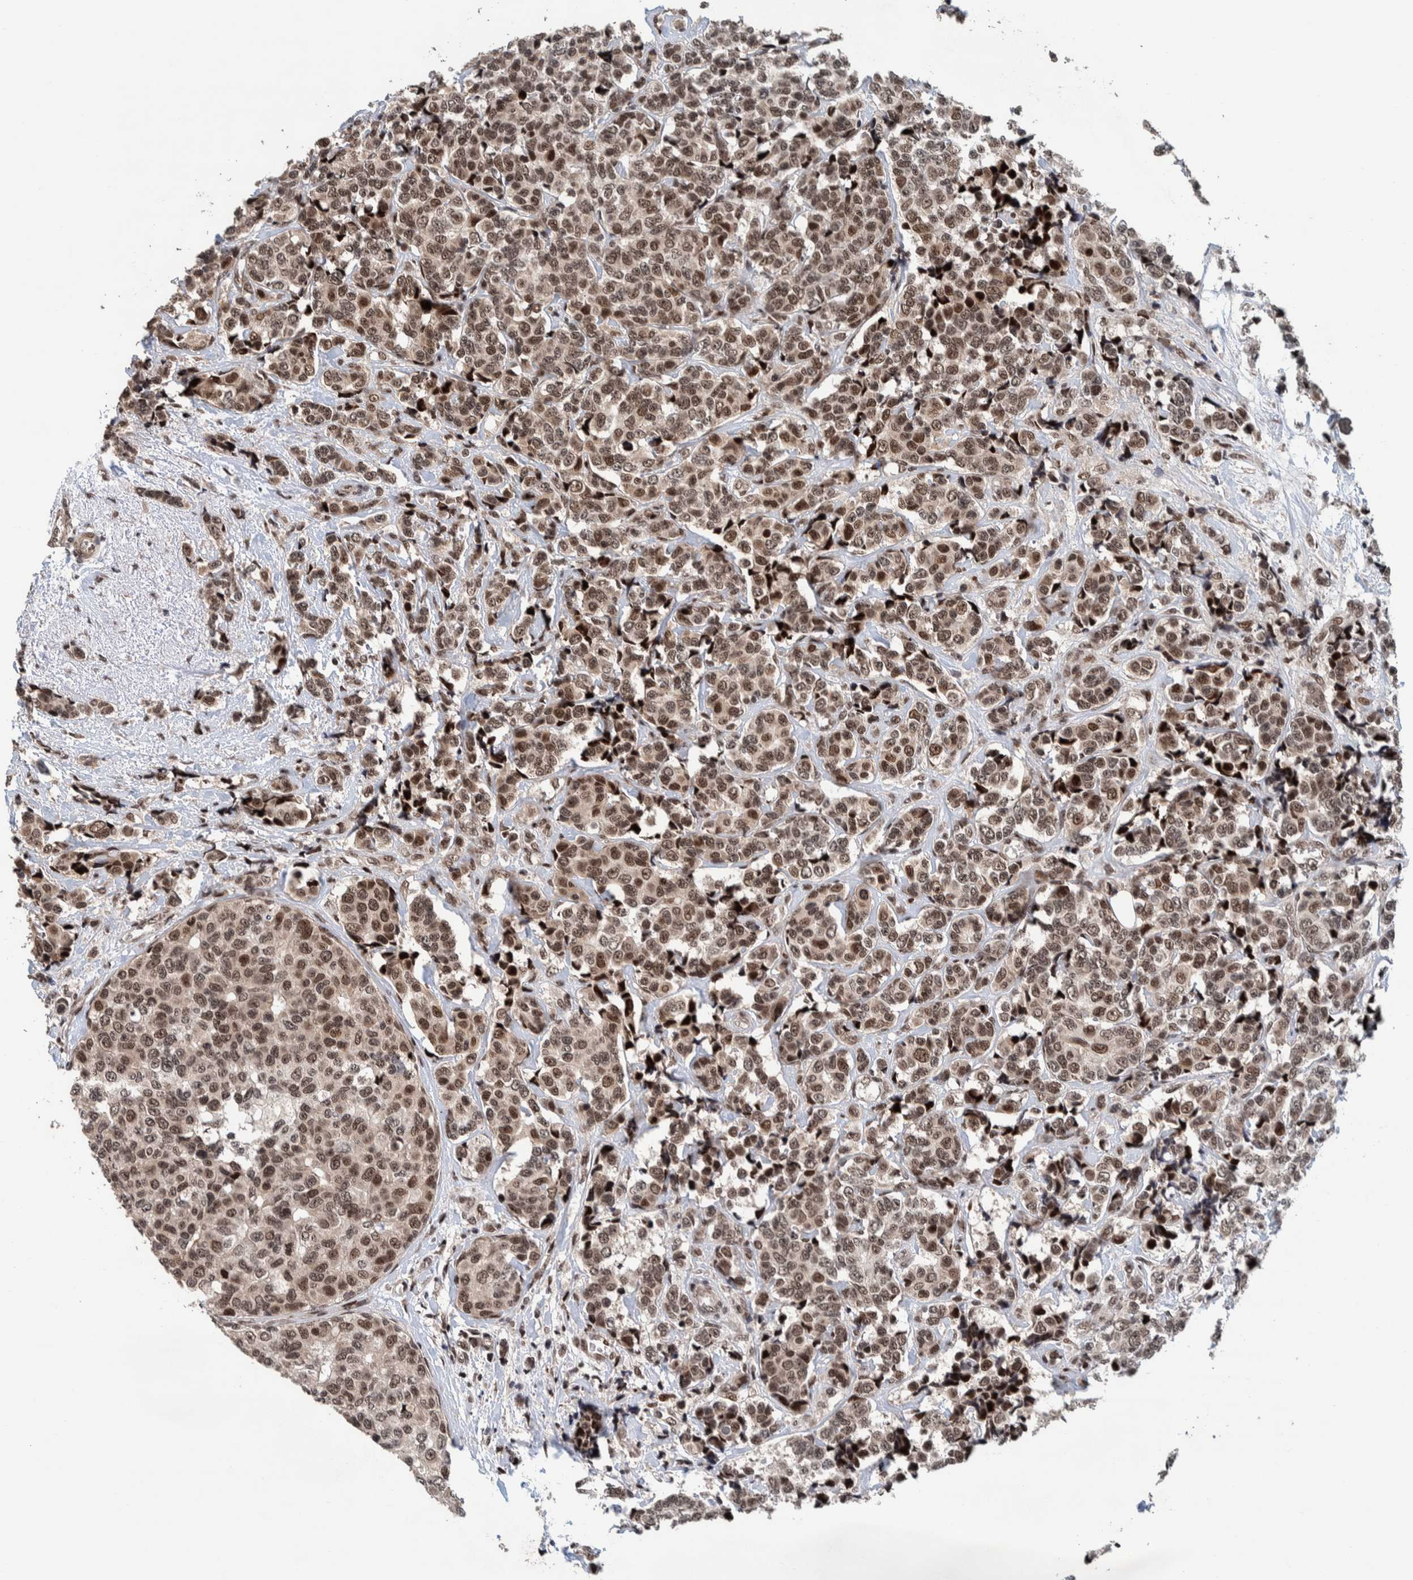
{"staining": {"intensity": "moderate", "quantity": ">75%", "location": "nuclear"}, "tissue": "breast cancer", "cell_type": "Tumor cells", "image_type": "cancer", "snomed": [{"axis": "morphology", "description": "Normal tissue, NOS"}, {"axis": "morphology", "description": "Duct carcinoma"}, {"axis": "topography", "description": "Breast"}], "caption": "Protein expression analysis of human breast cancer (invasive ductal carcinoma) reveals moderate nuclear positivity in approximately >75% of tumor cells.", "gene": "CHD4", "patient": {"sex": "female", "age": 43}}